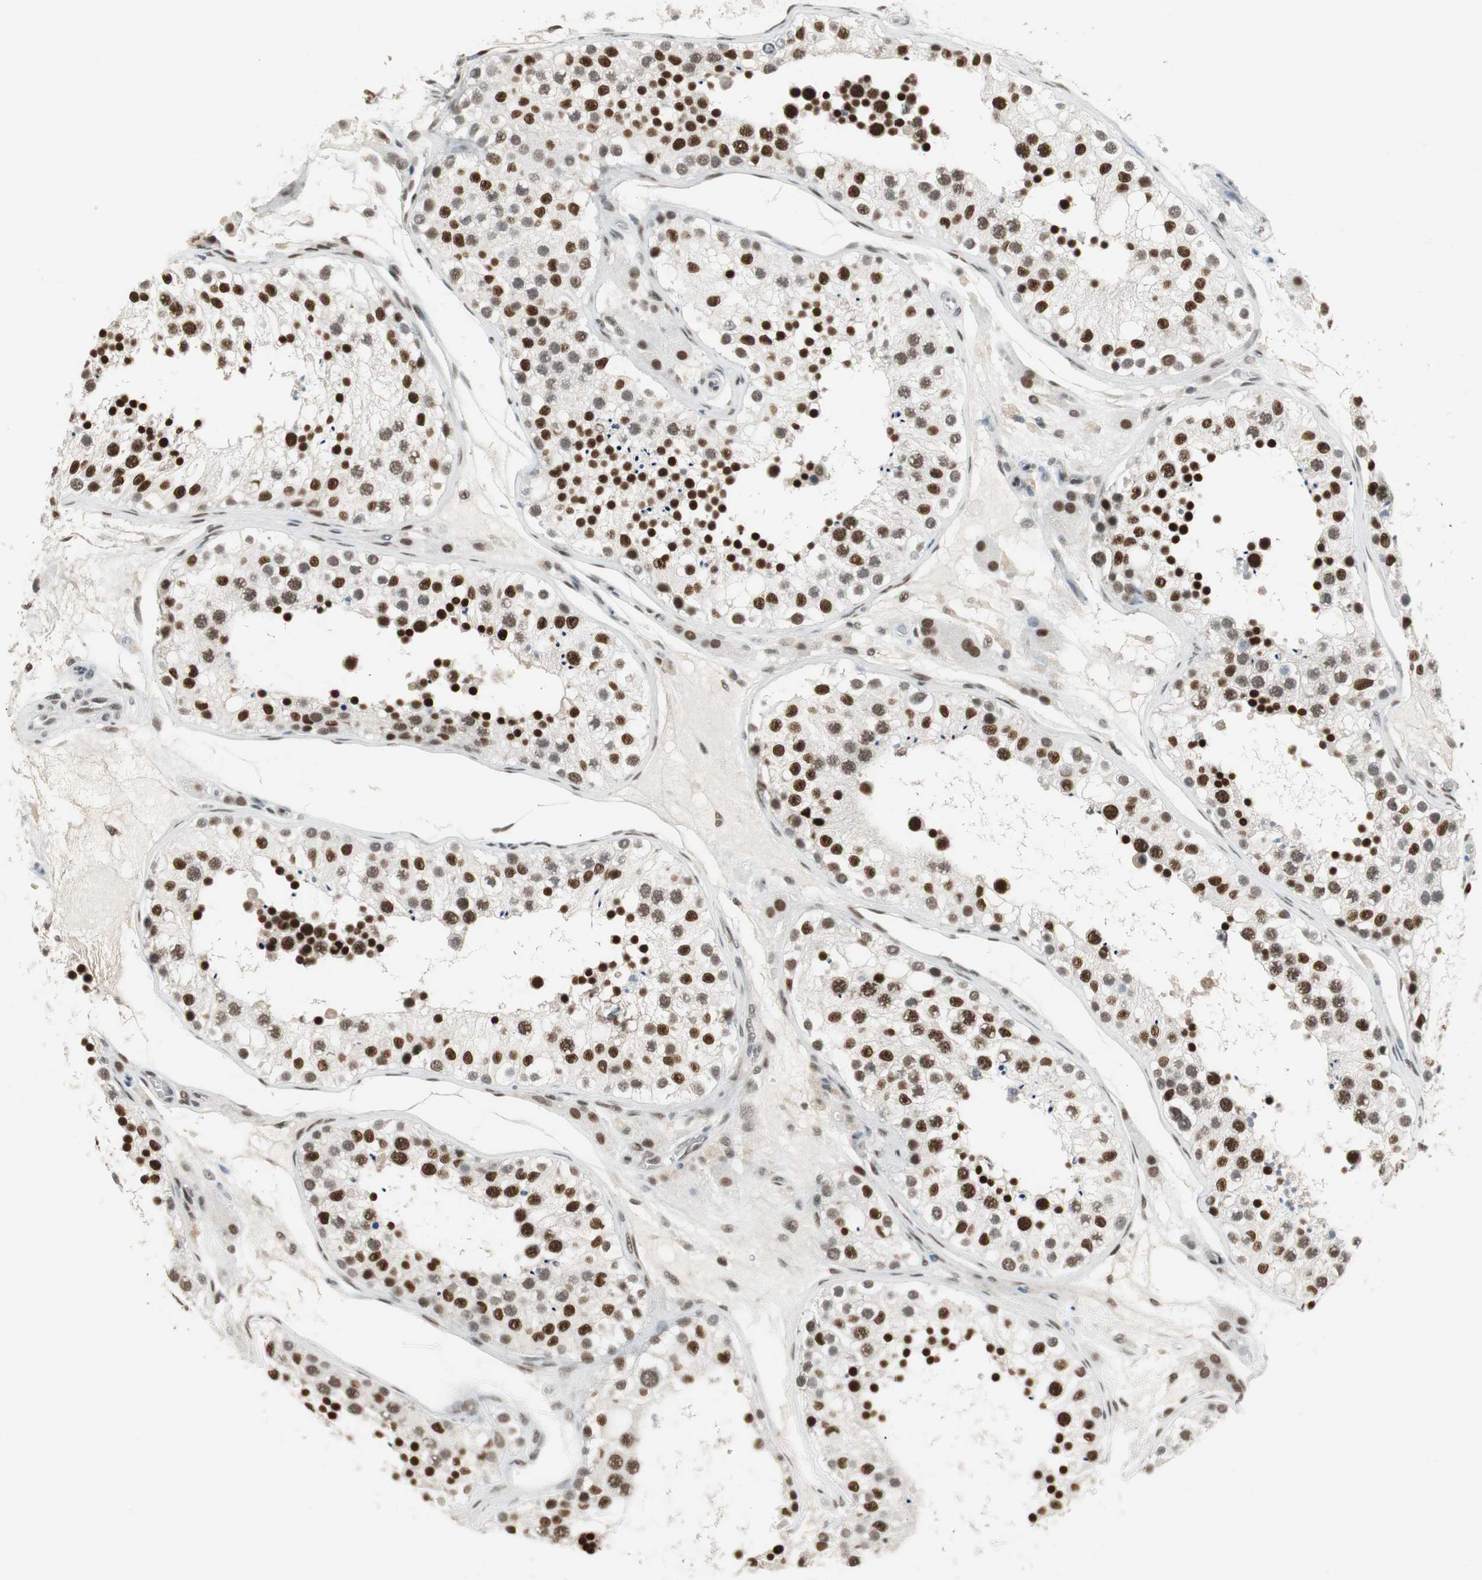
{"staining": {"intensity": "strong", "quantity": ">75%", "location": "nuclear"}, "tissue": "testis", "cell_type": "Cells in seminiferous ducts", "image_type": "normal", "snomed": [{"axis": "morphology", "description": "Normal tissue, NOS"}, {"axis": "topography", "description": "Testis"}], "caption": "Immunohistochemical staining of unremarkable testis demonstrates strong nuclear protein expression in approximately >75% of cells in seminiferous ducts.", "gene": "RTF1", "patient": {"sex": "male", "age": 26}}